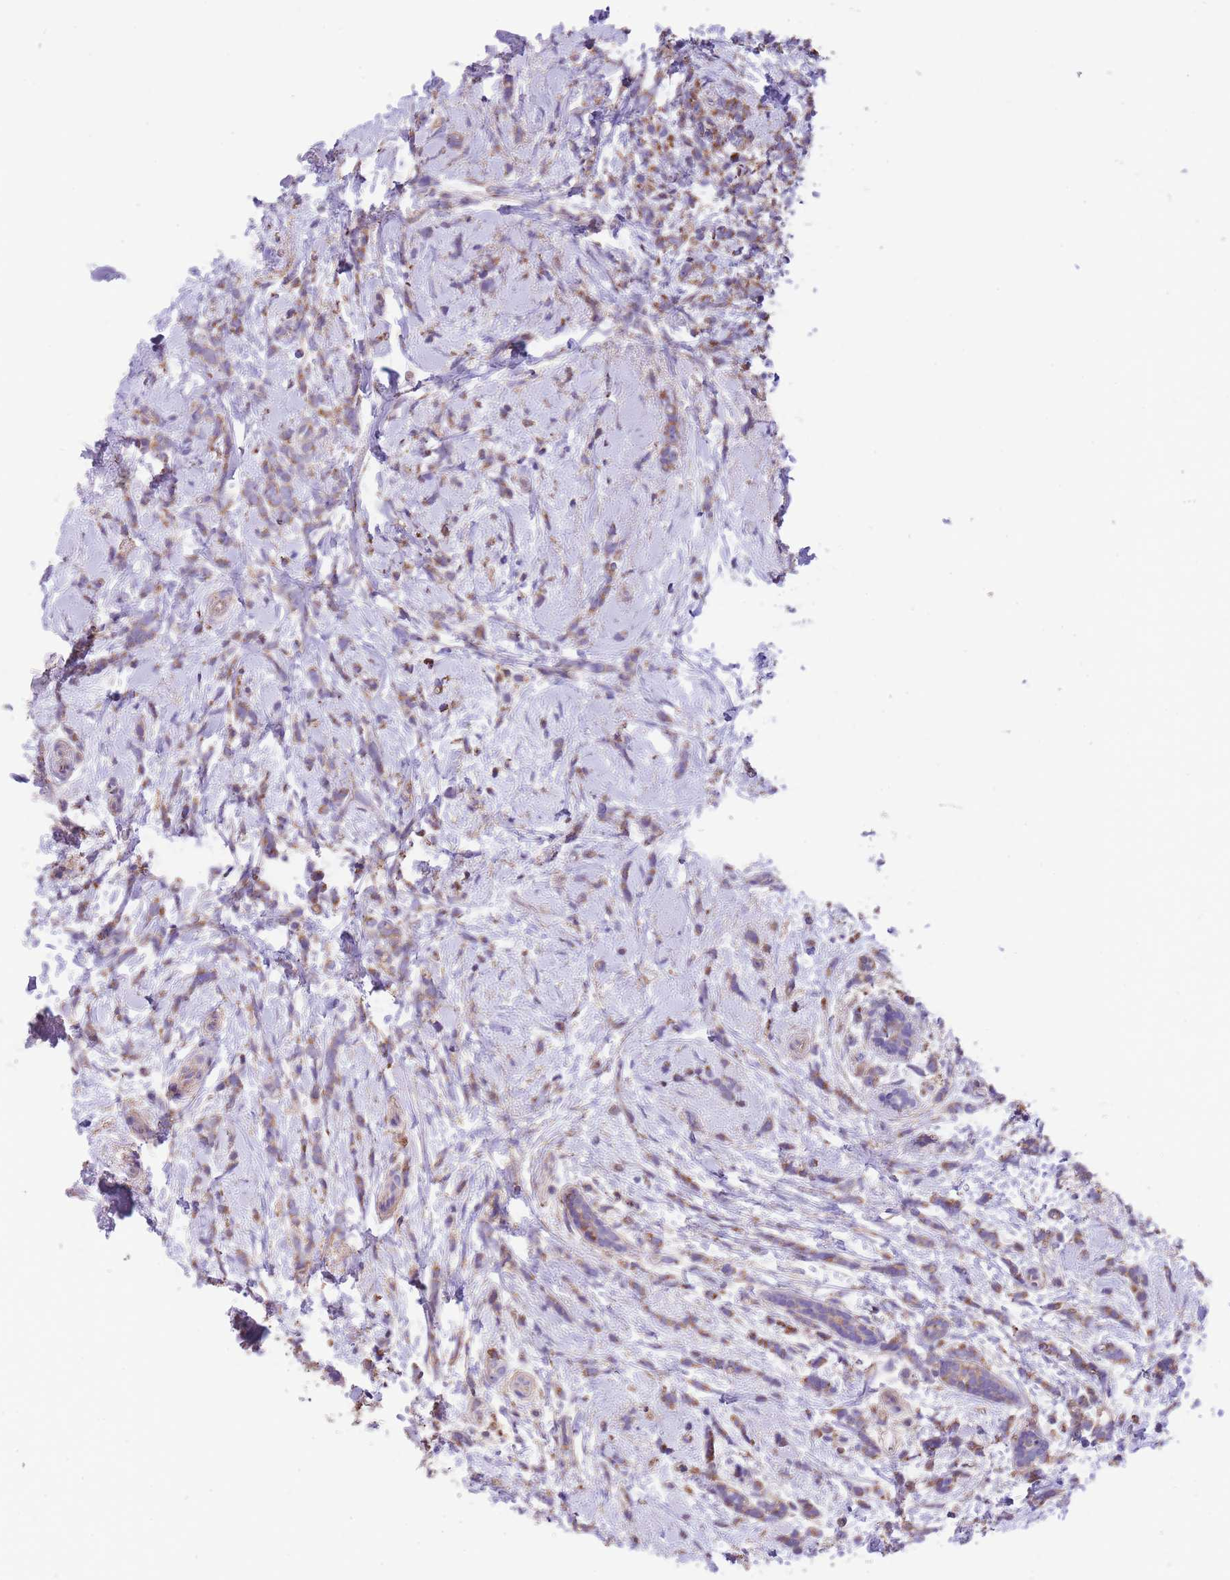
{"staining": {"intensity": "moderate", "quantity": ">75%", "location": "cytoplasmic/membranous"}, "tissue": "breast cancer", "cell_type": "Tumor cells", "image_type": "cancer", "snomed": [{"axis": "morphology", "description": "Lobular carcinoma"}, {"axis": "topography", "description": "Breast"}], "caption": "Breast cancer stained for a protein (brown) shows moderate cytoplasmic/membranous positive expression in approximately >75% of tumor cells.", "gene": "ST3GAL3", "patient": {"sex": "female", "age": 58}}